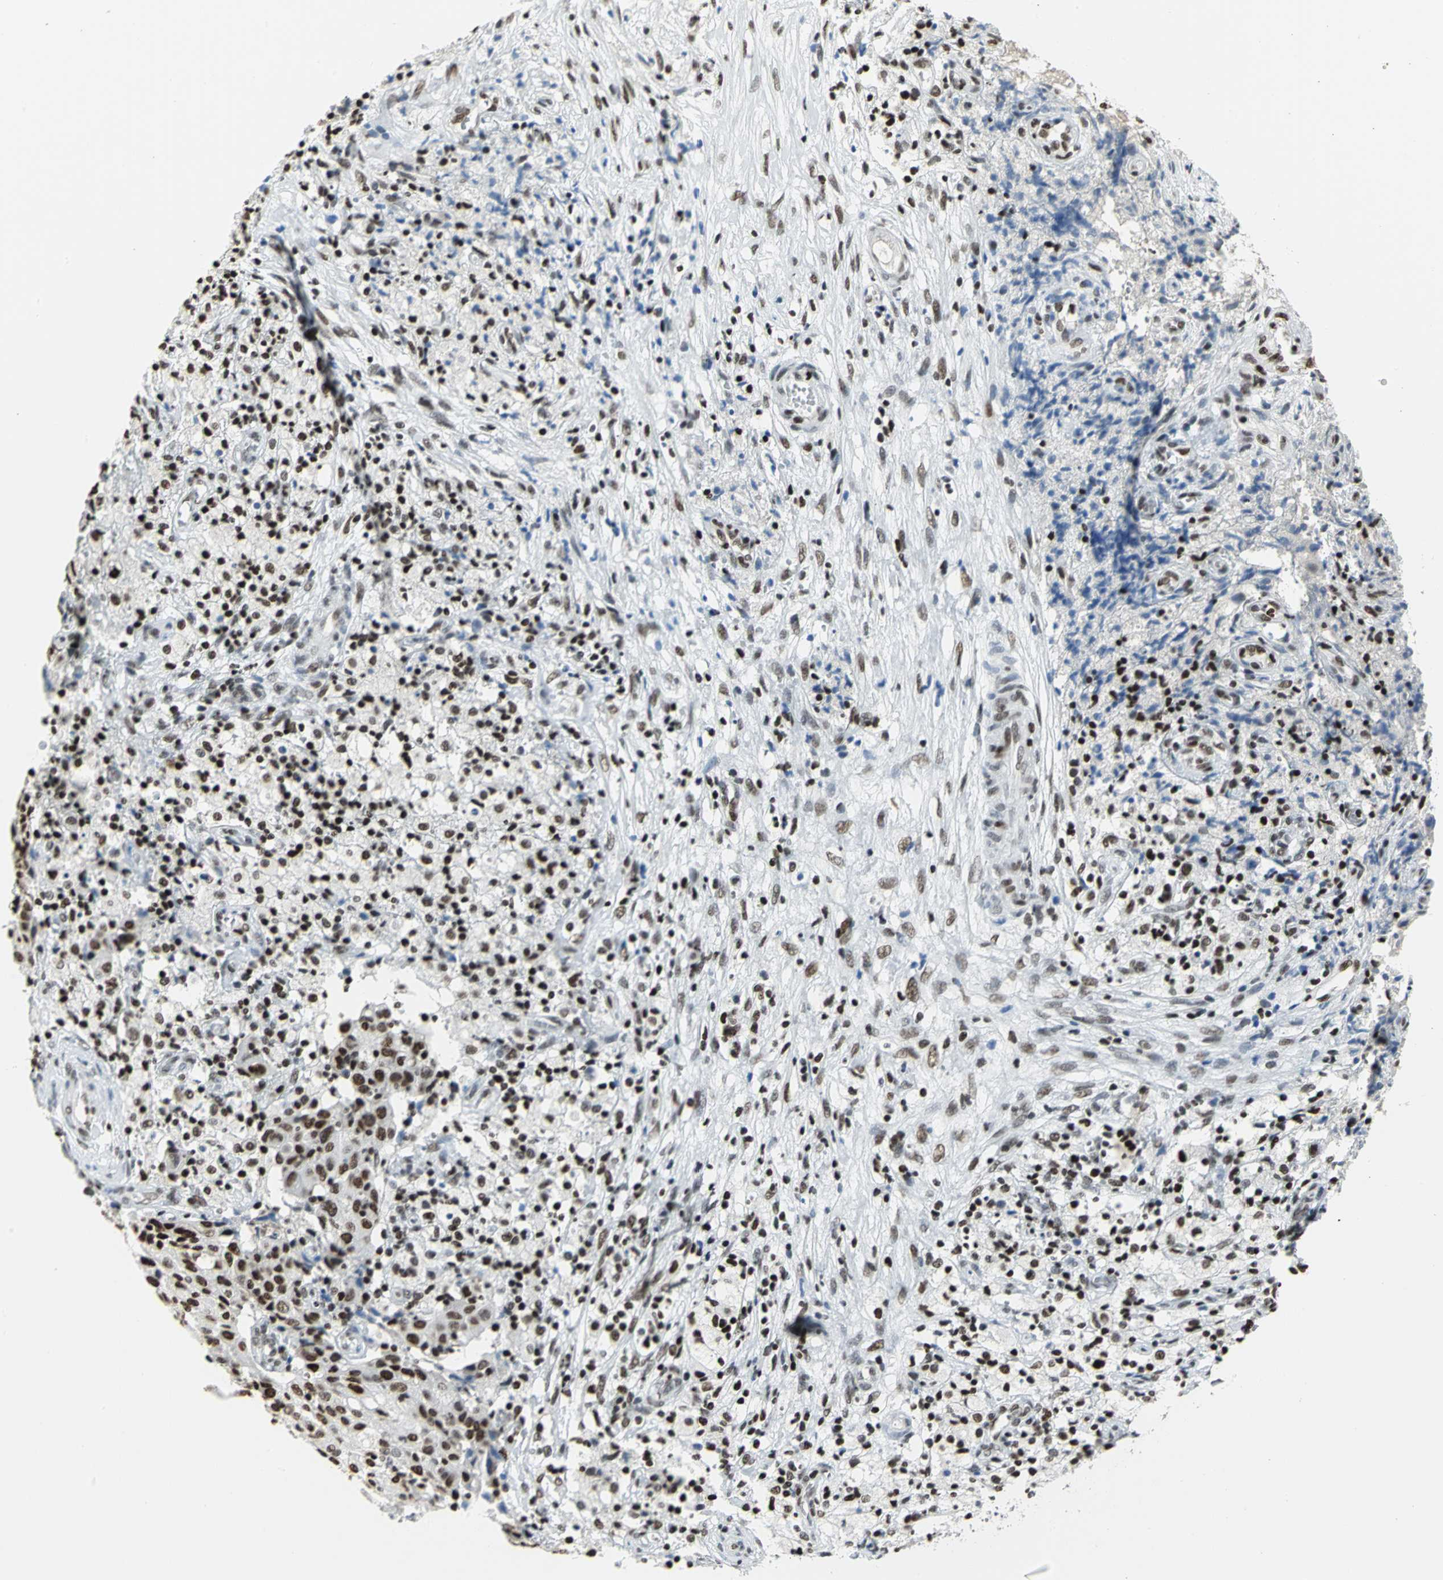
{"staining": {"intensity": "strong", "quantity": ">75%", "location": "nuclear"}, "tissue": "ovarian cancer", "cell_type": "Tumor cells", "image_type": "cancer", "snomed": [{"axis": "morphology", "description": "Carcinoma, endometroid"}, {"axis": "topography", "description": "Ovary"}], "caption": "Ovarian cancer tissue demonstrates strong nuclear positivity in approximately >75% of tumor cells", "gene": "HNRNPD", "patient": {"sex": "female", "age": 42}}